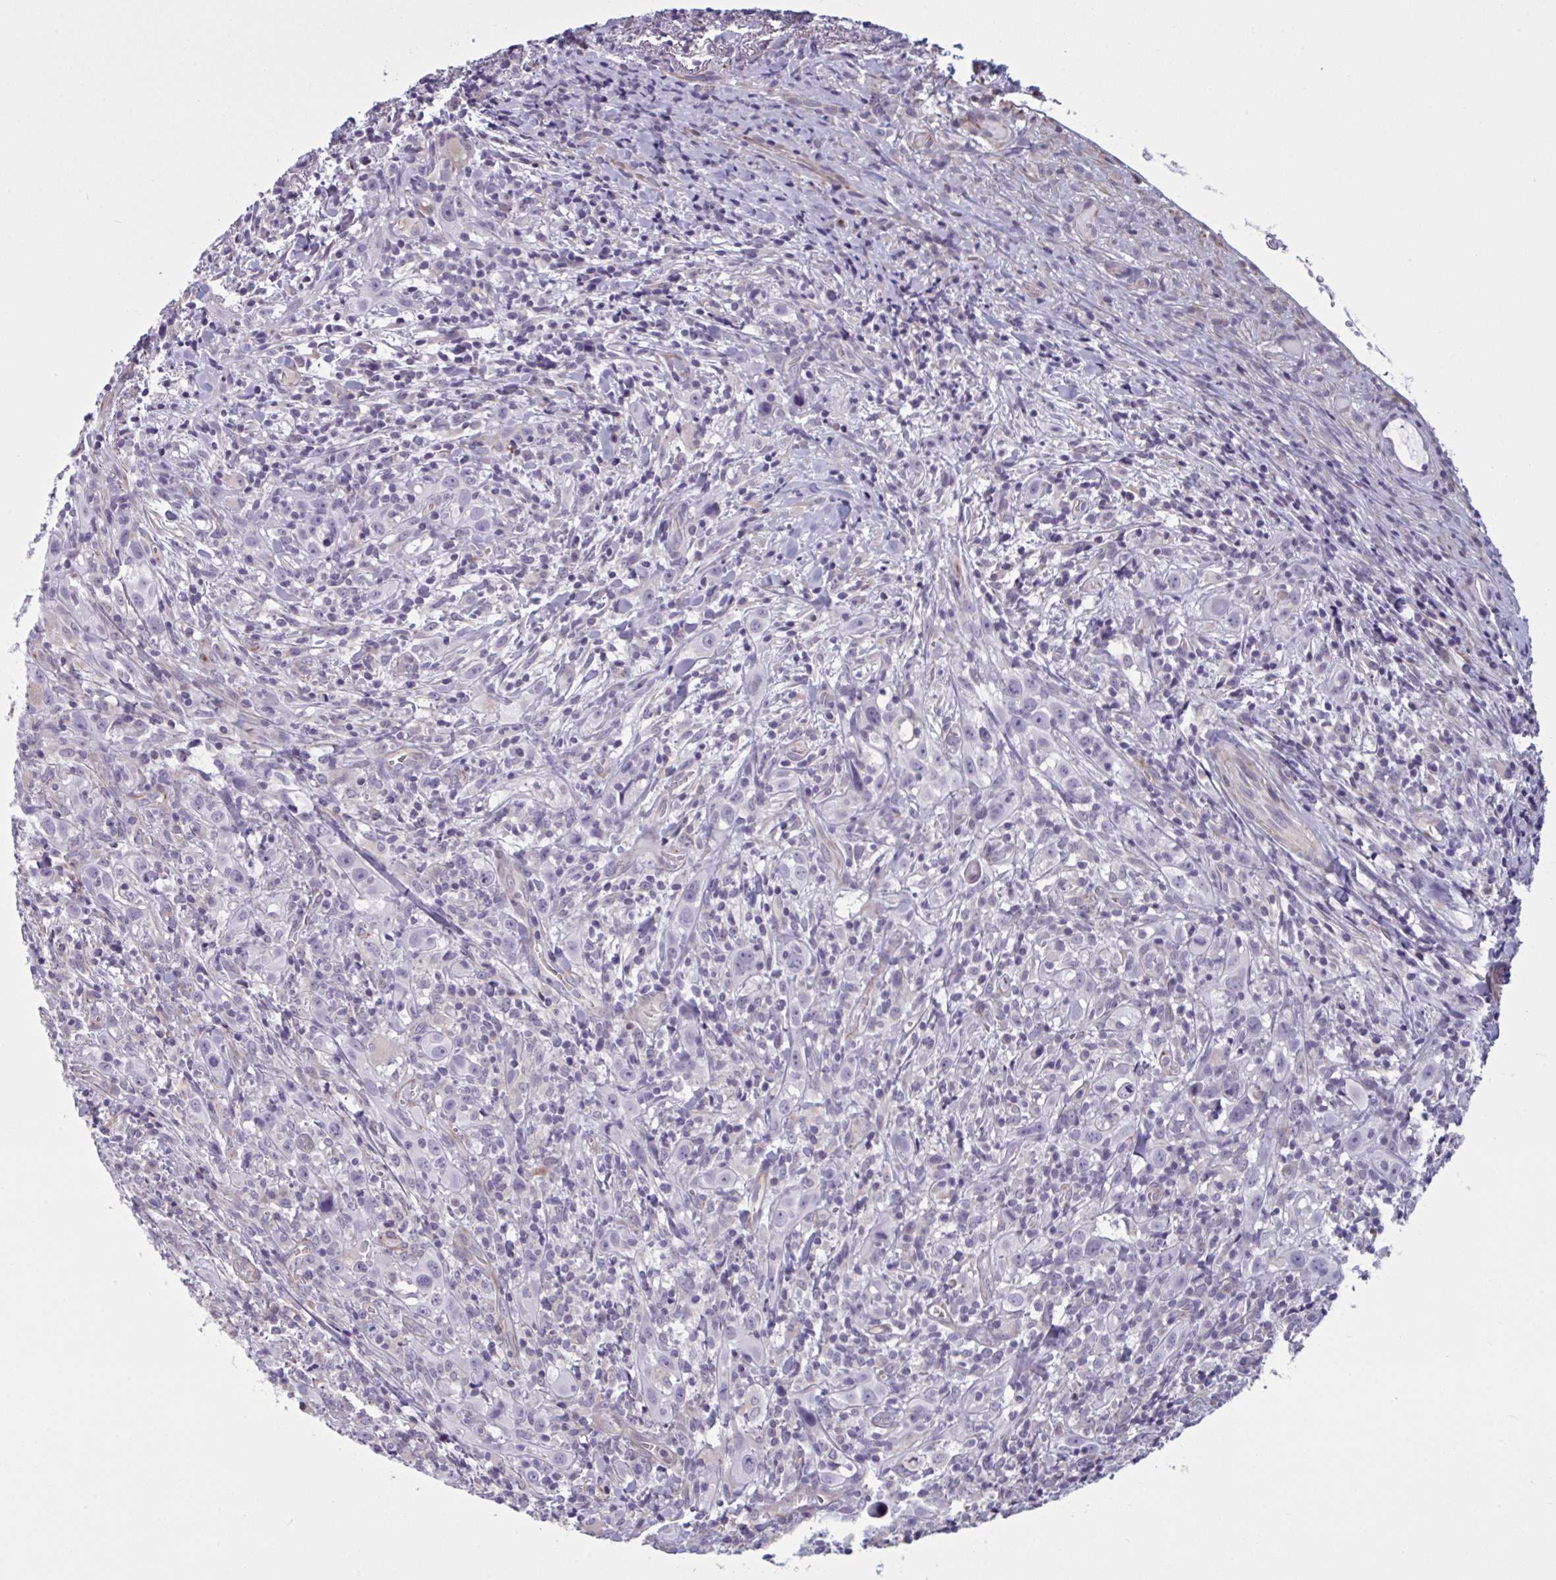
{"staining": {"intensity": "negative", "quantity": "none", "location": "none"}, "tissue": "head and neck cancer", "cell_type": "Tumor cells", "image_type": "cancer", "snomed": [{"axis": "morphology", "description": "Squamous cell carcinoma, NOS"}, {"axis": "topography", "description": "Head-Neck"}], "caption": "Photomicrograph shows no significant protein staining in tumor cells of squamous cell carcinoma (head and neck). (DAB (3,3'-diaminobenzidine) immunohistochemistry with hematoxylin counter stain).", "gene": "OR1L3", "patient": {"sex": "female", "age": 95}}